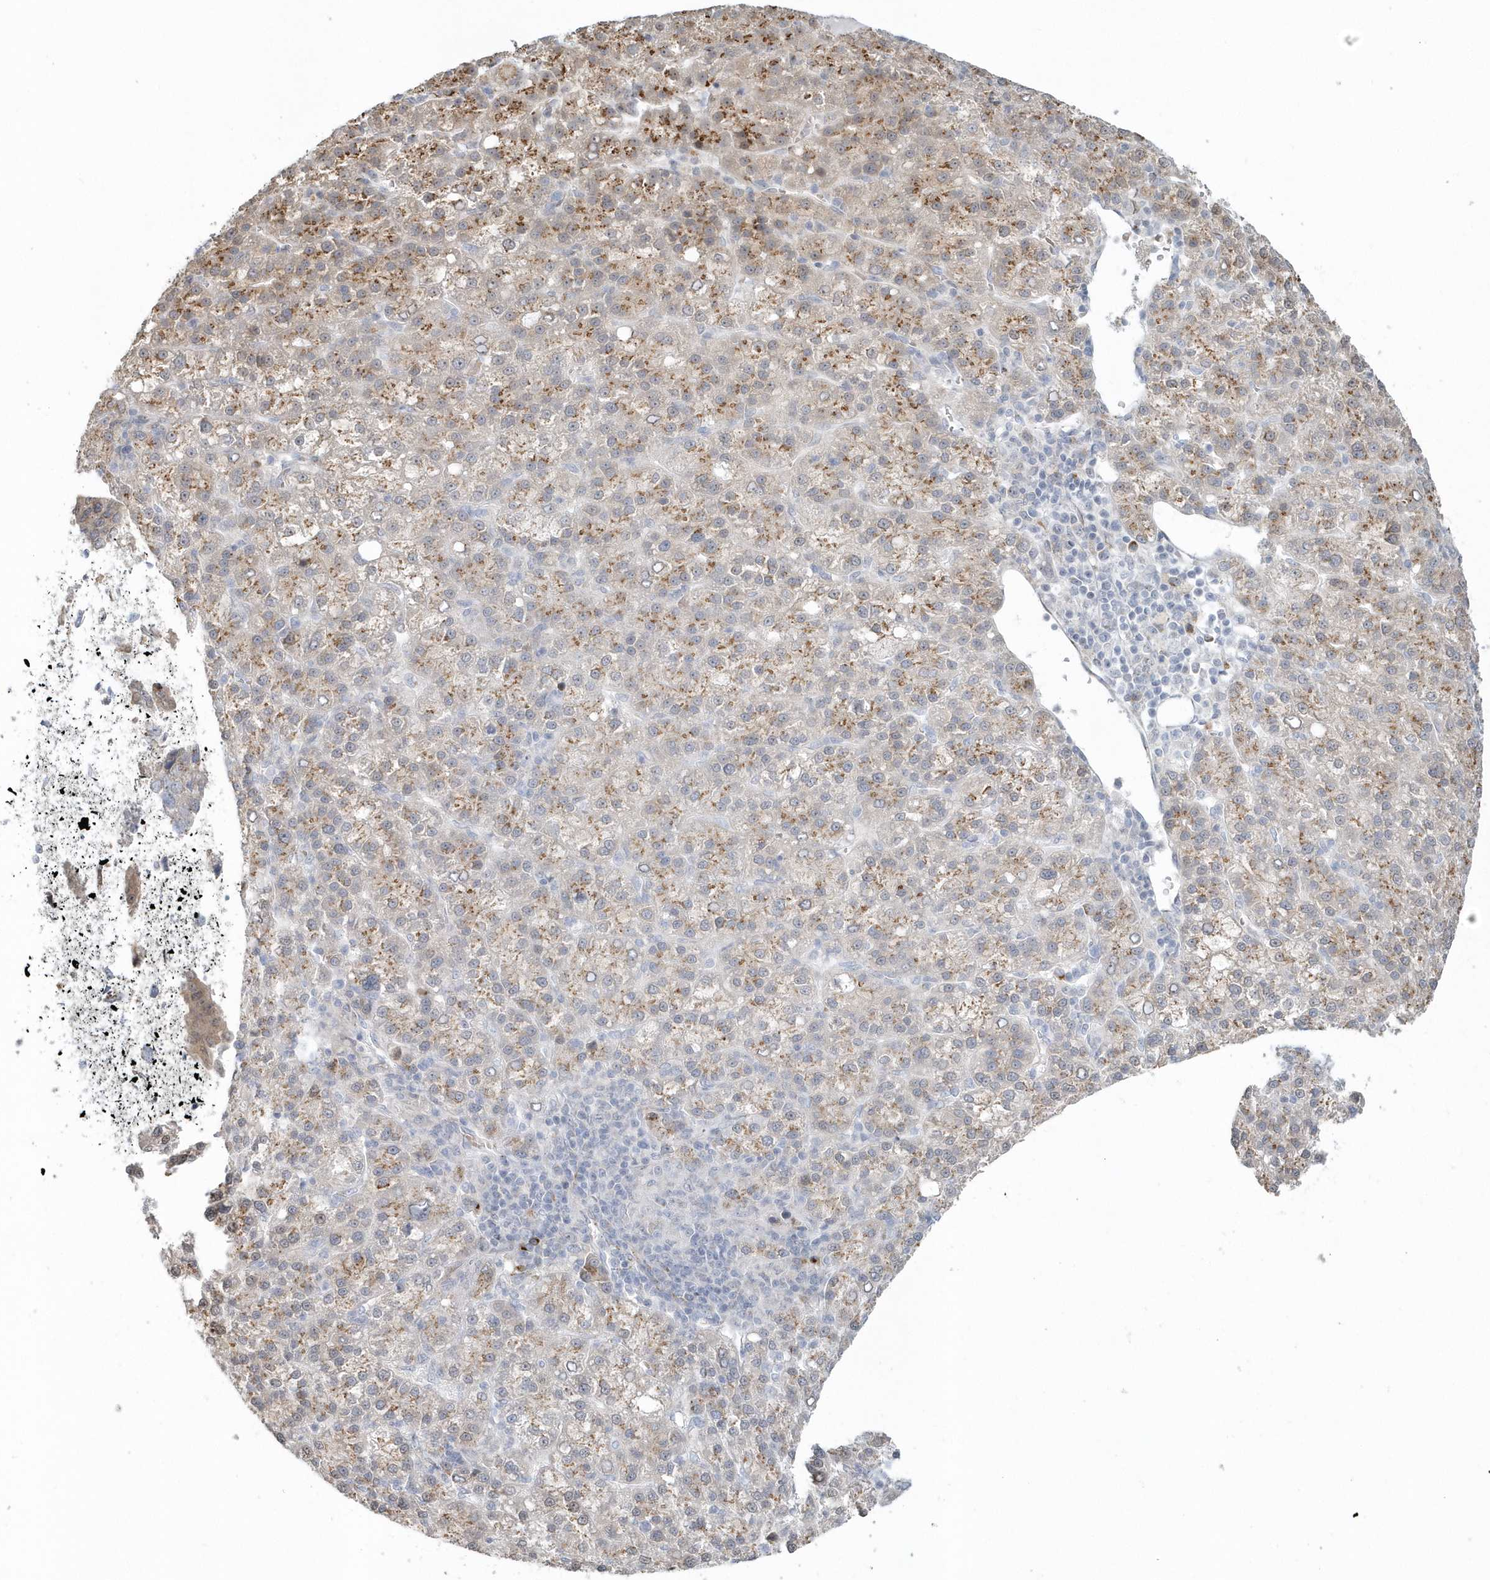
{"staining": {"intensity": "moderate", "quantity": "25%-75%", "location": "cytoplasmic/membranous"}, "tissue": "liver cancer", "cell_type": "Tumor cells", "image_type": "cancer", "snomed": [{"axis": "morphology", "description": "Carcinoma, Hepatocellular, NOS"}, {"axis": "topography", "description": "Liver"}], "caption": "Protein staining of liver hepatocellular carcinoma tissue demonstrates moderate cytoplasmic/membranous staining in approximately 25%-75% of tumor cells.", "gene": "DHFR", "patient": {"sex": "female", "age": 58}}